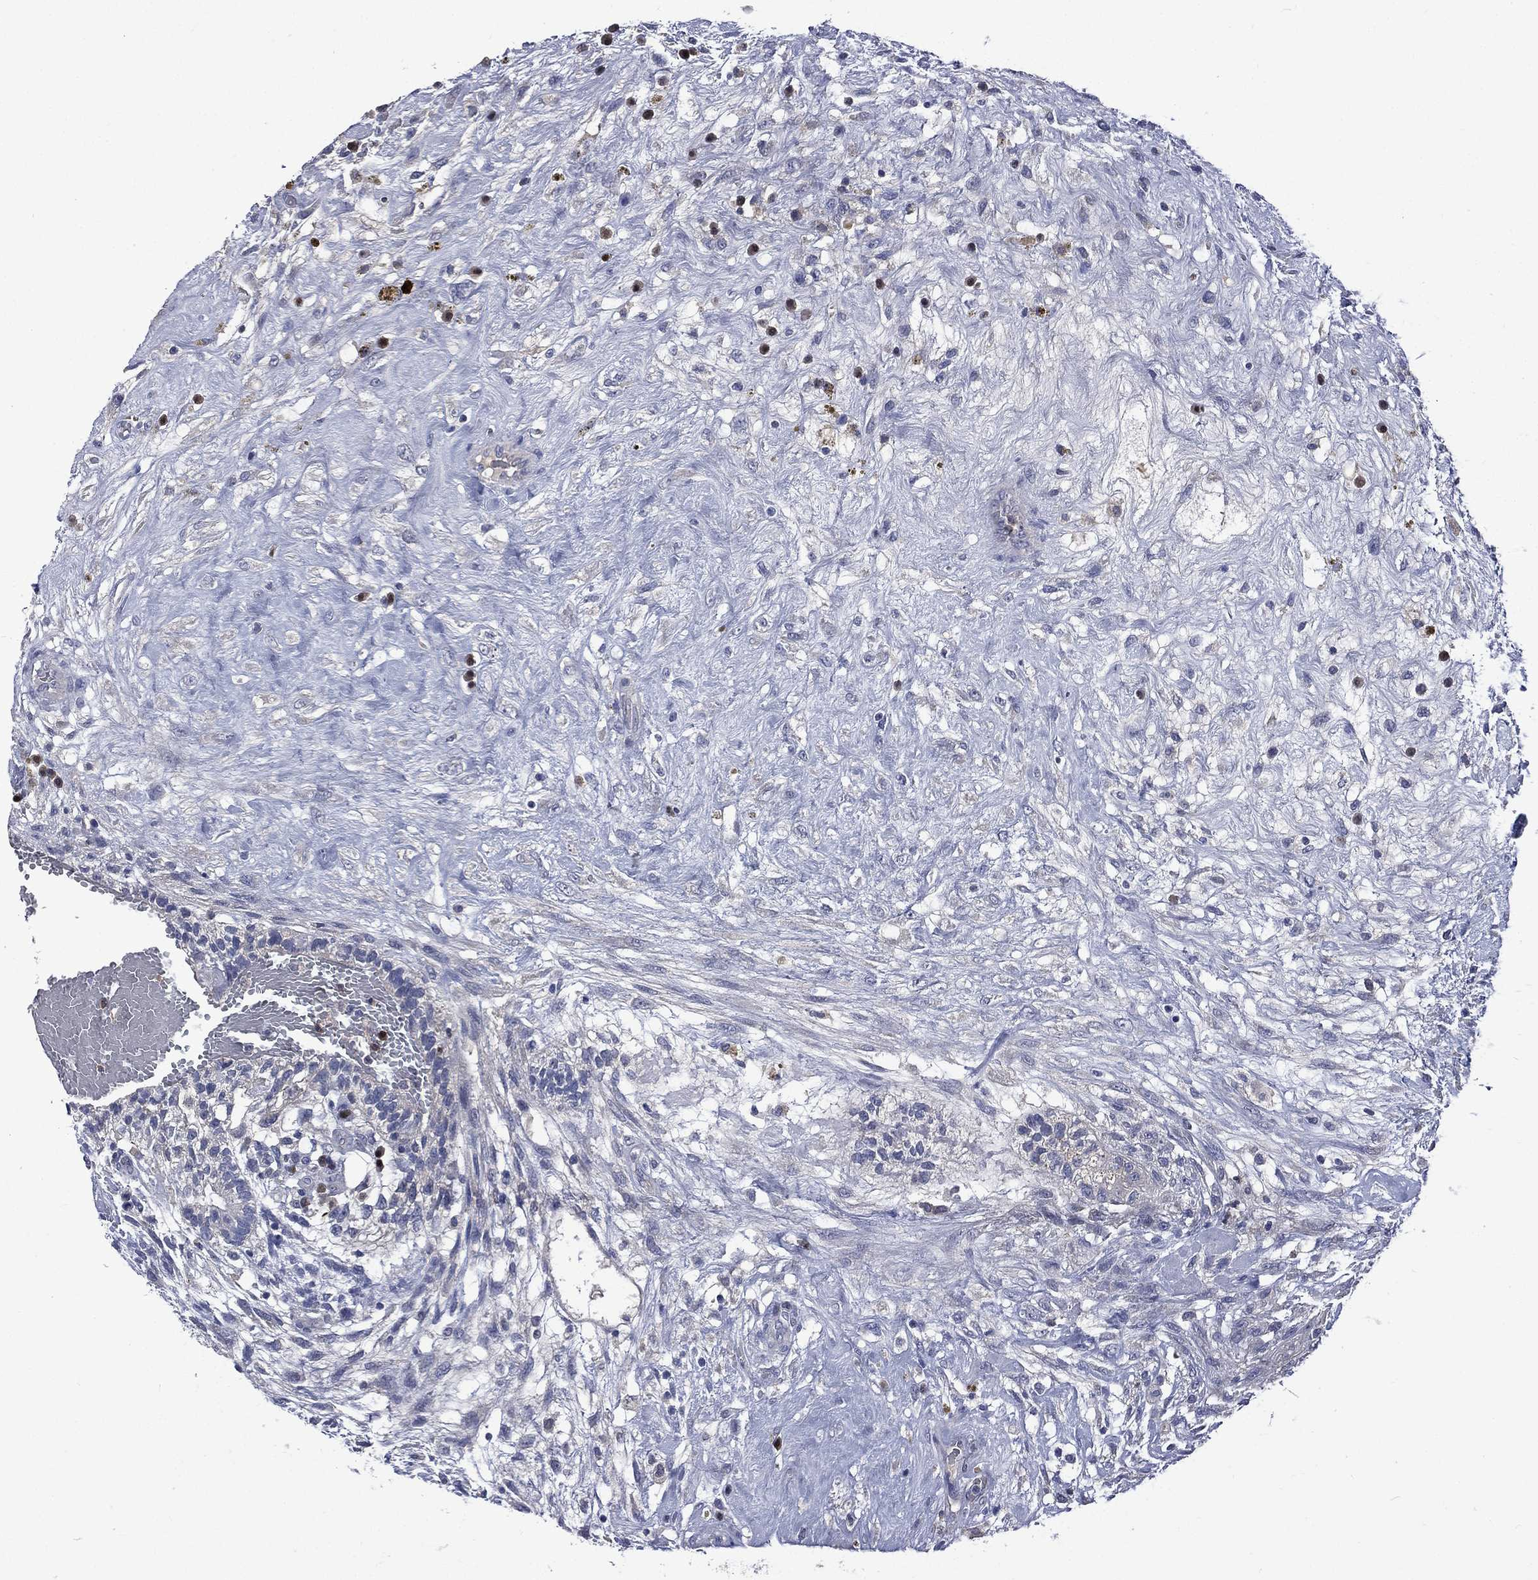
{"staining": {"intensity": "negative", "quantity": "none", "location": "none"}, "tissue": "testis cancer", "cell_type": "Tumor cells", "image_type": "cancer", "snomed": [{"axis": "morphology", "description": "Normal tissue, NOS"}, {"axis": "morphology", "description": "Carcinoma, Embryonal, NOS"}, {"axis": "topography", "description": "Testis"}, {"axis": "topography", "description": "Epididymis"}], "caption": "Tumor cells are negative for brown protein staining in embryonal carcinoma (testis). (DAB (3,3'-diaminobenzidine) immunohistochemistry, high magnification).", "gene": "CA12", "patient": {"sex": "male", "age": 32}}